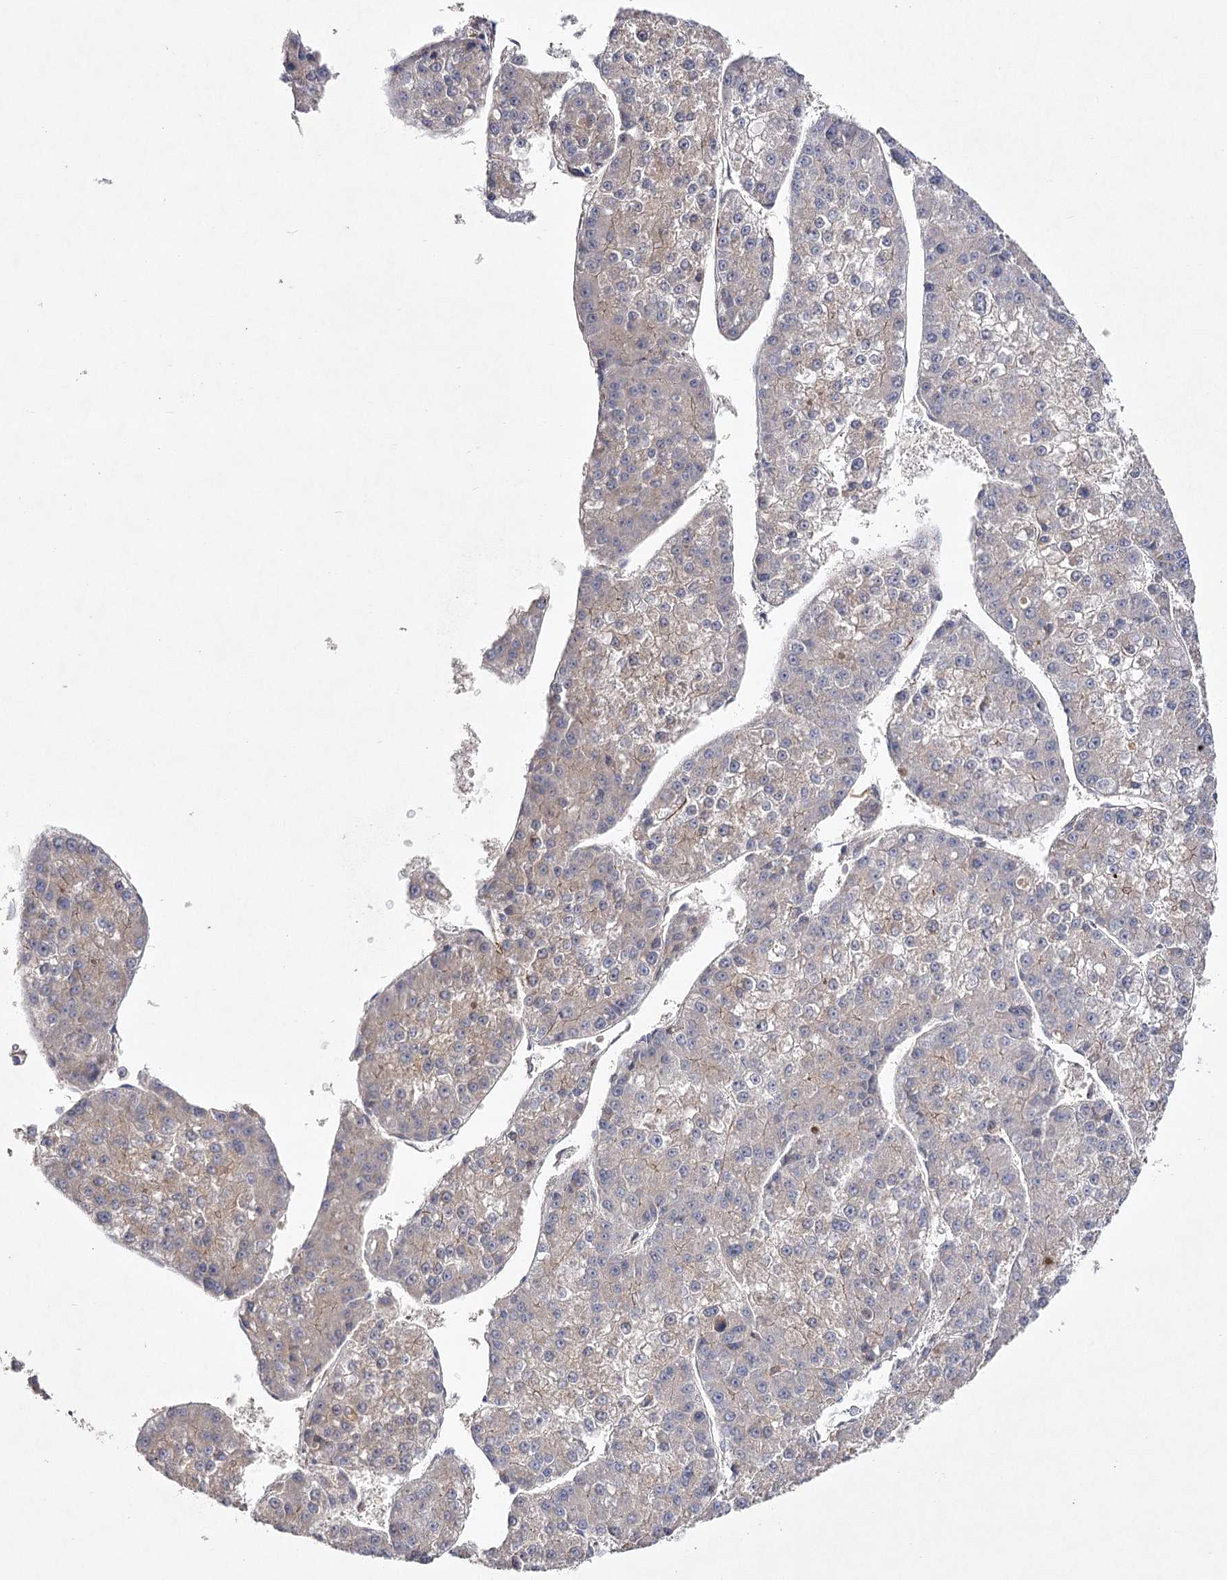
{"staining": {"intensity": "weak", "quantity": "<25%", "location": "cytoplasmic/membranous"}, "tissue": "liver cancer", "cell_type": "Tumor cells", "image_type": "cancer", "snomed": [{"axis": "morphology", "description": "Carcinoma, Hepatocellular, NOS"}, {"axis": "topography", "description": "Liver"}], "caption": "High magnification brightfield microscopy of liver cancer (hepatocellular carcinoma) stained with DAB (brown) and counterstained with hematoxylin (blue): tumor cells show no significant staining.", "gene": "OBSL1", "patient": {"sex": "female", "age": 73}}